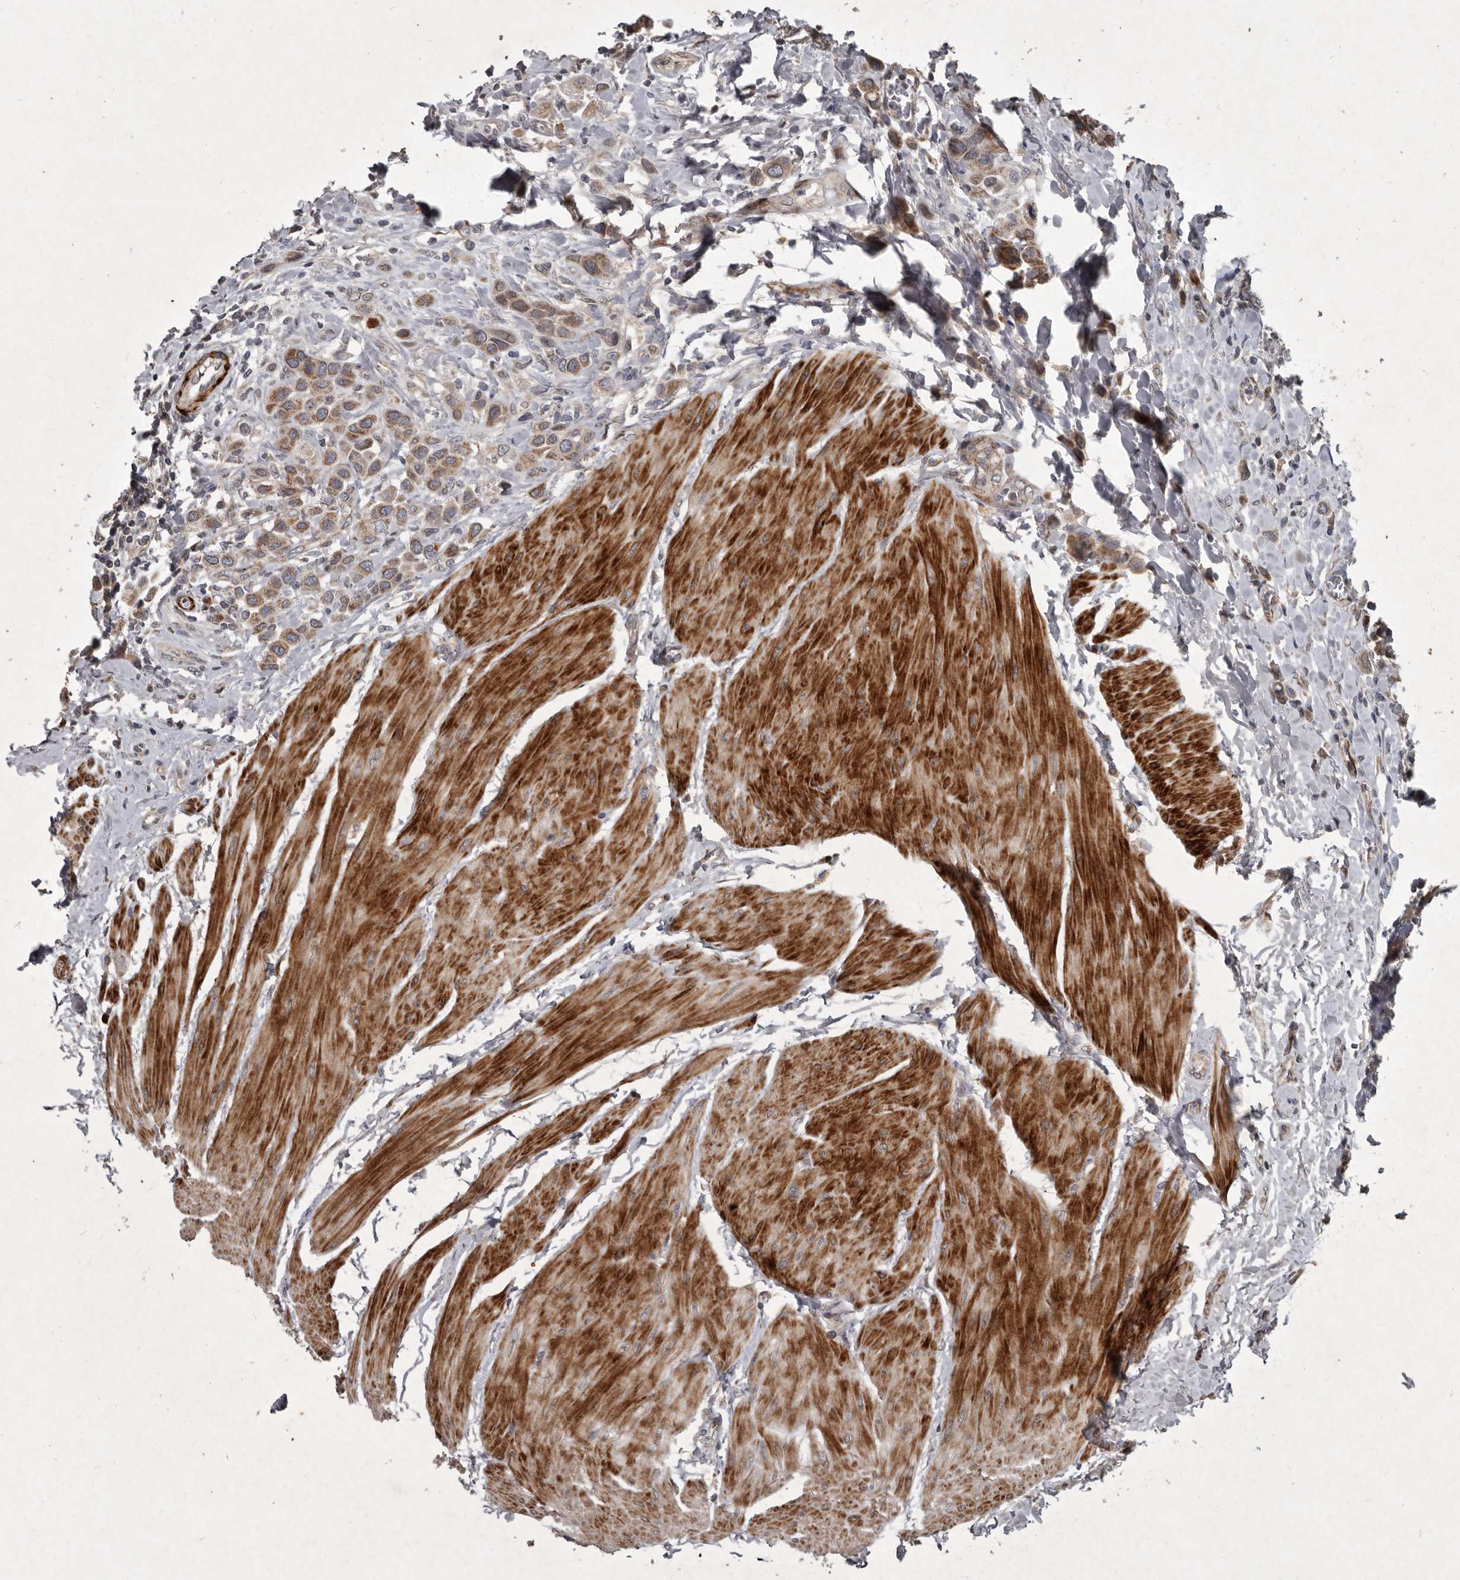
{"staining": {"intensity": "moderate", "quantity": ">75%", "location": "cytoplasmic/membranous"}, "tissue": "urothelial cancer", "cell_type": "Tumor cells", "image_type": "cancer", "snomed": [{"axis": "morphology", "description": "Urothelial carcinoma, High grade"}, {"axis": "topography", "description": "Urinary bladder"}], "caption": "Urothelial carcinoma (high-grade) tissue exhibits moderate cytoplasmic/membranous positivity in about >75% of tumor cells, visualized by immunohistochemistry. The protein of interest is stained brown, and the nuclei are stained in blue (DAB (3,3'-diaminobenzidine) IHC with brightfield microscopy, high magnification).", "gene": "MRPS15", "patient": {"sex": "male", "age": 50}}